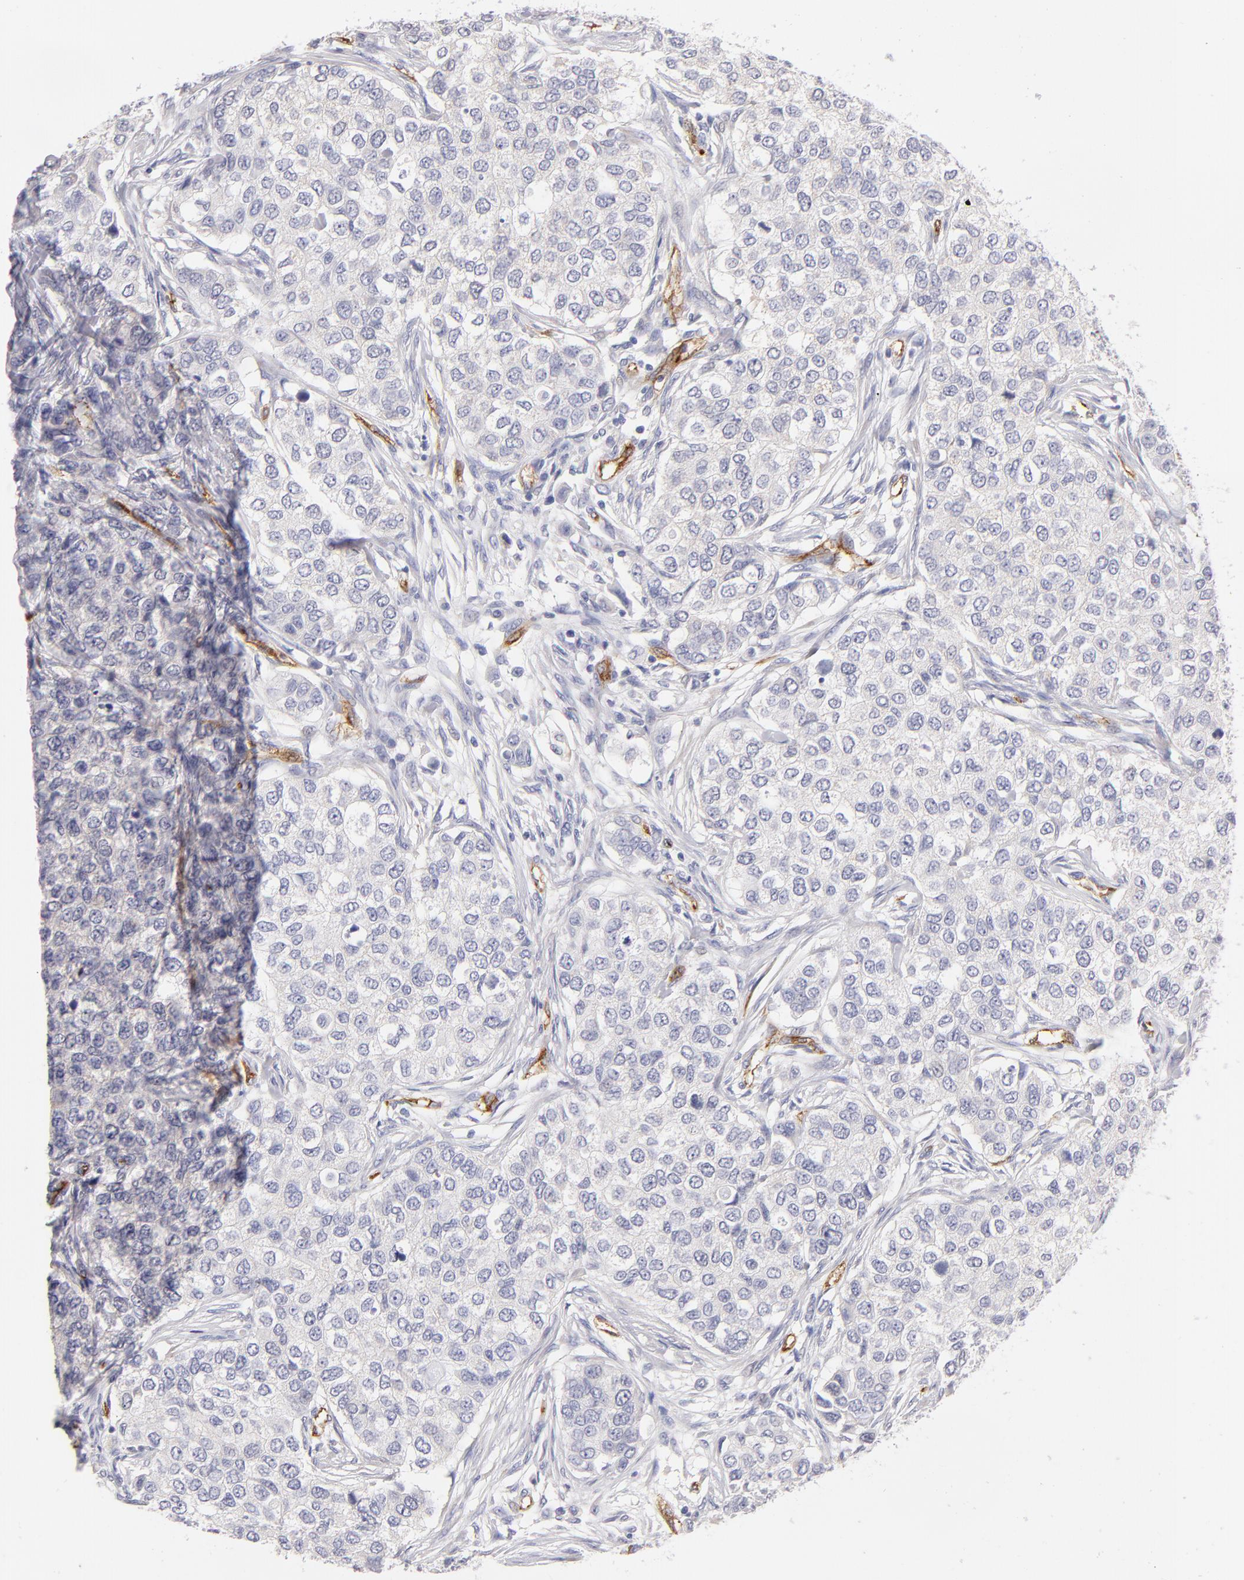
{"staining": {"intensity": "negative", "quantity": "none", "location": "none"}, "tissue": "breast cancer", "cell_type": "Tumor cells", "image_type": "cancer", "snomed": [{"axis": "morphology", "description": "Normal tissue, NOS"}, {"axis": "morphology", "description": "Duct carcinoma"}, {"axis": "topography", "description": "Breast"}], "caption": "An image of human breast cancer is negative for staining in tumor cells. The staining was performed using DAB (3,3'-diaminobenzidine) to visualize the protein expression in brown, while the nuclei were stained in blue with hematoxylin (Magnification: 20x).", "gene": "PLVAP", "patient": {"sex": "female", "age": 49}}